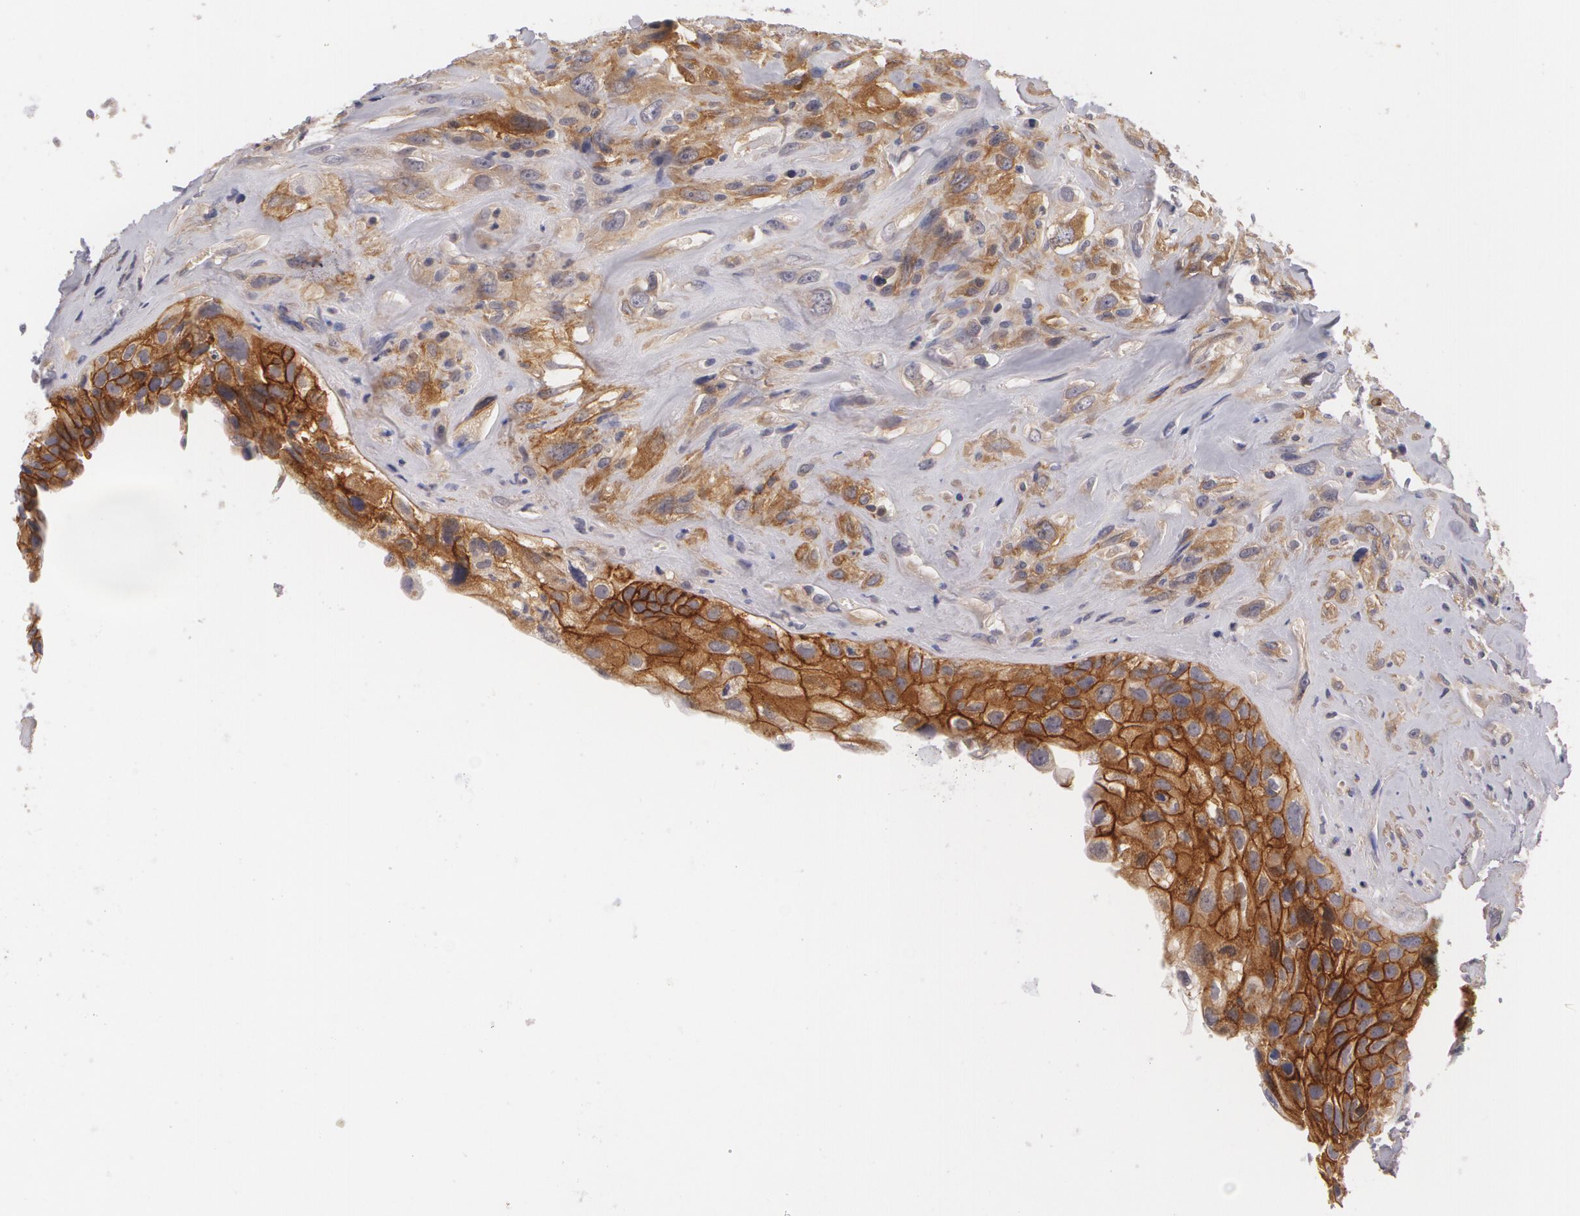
{"staining": {"intensity": "weak", "quantity": ">75%", "location": "cytoplasmic/membranous"}, "tissue": "breast cancer", "cell_type": "Tumor cells", "image_type": "cancer", "snomed": [{"axis": "morphology", "description": "Neoplasm, malignant, NOS"}, {"axis": "topography", "description": "Breast"}], "caption": "Weak cytoplasmic/membranous protein expression is appreciated in approximately >75% of tumor cells in malignant neoplasm (breast). Using DAB (brown) and hematoxylin (blue) stains, captured at high magnification using brightfield microscopy.", "gene": "CASK", "patient": {"sex": "female", "age": 50}}